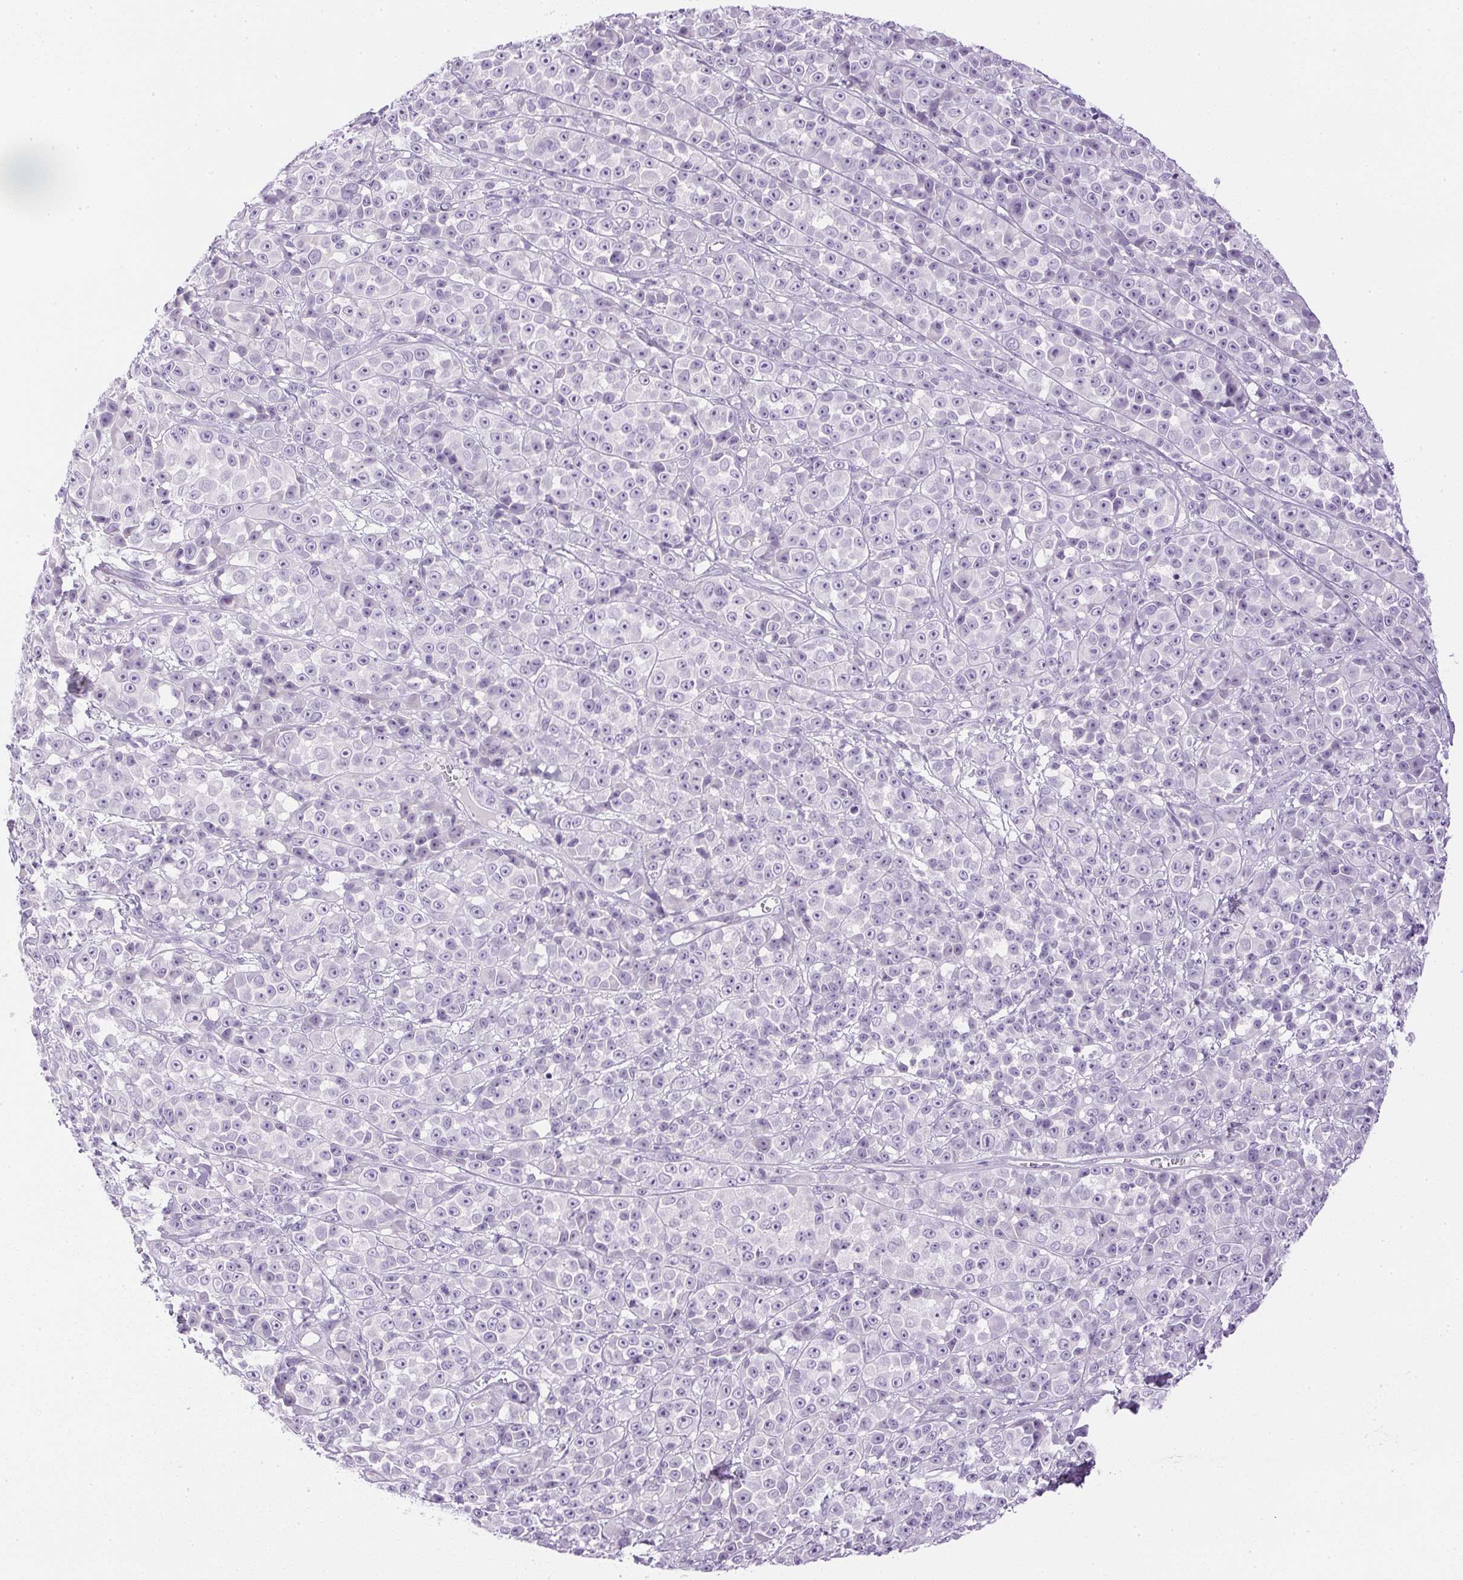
{"staining": {"intensity": "negative", "quantity": "none", "location": "none"}, "tissue": "melanoma", "cell_type": "Tumor cells", "image_type": "cancer", "snomed": [{"axis": "morphology", "description": "Malignant melanoma, NOS"}, {"axis": "topography", "description": "Skin"}, {"axis": "topography", "description": "Skin of back"}], "caption": "DAB immunohistochemical staining of melanoma displays no significant positivity in tumor cells.", "gene": "CTRL", "patient": {"sex": "male", "age": 91}}